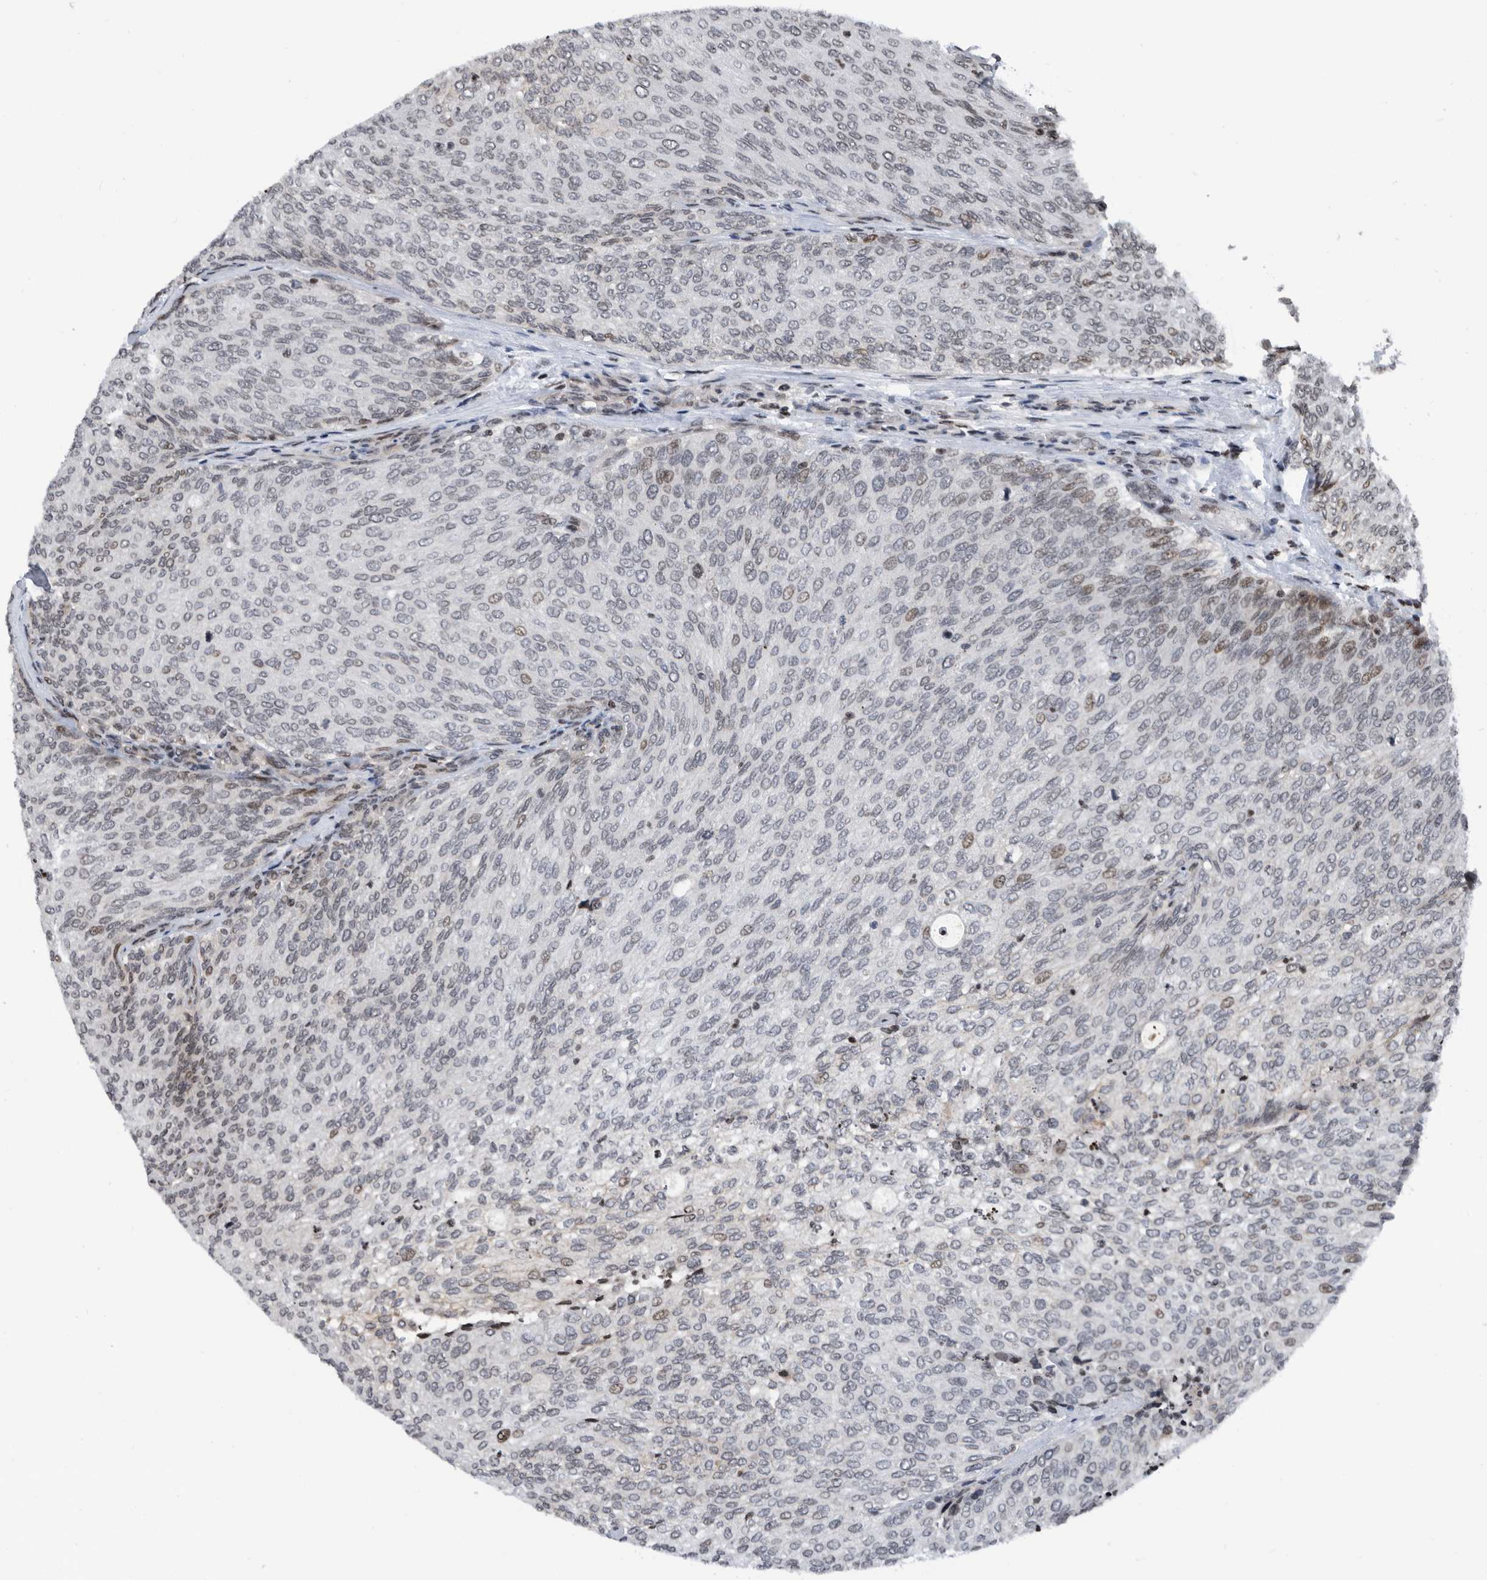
{"staining": {"intensity": "weak", "quantity": "<25%", "location": "nuclear"}, "tissue": "urothelial cancer", "cell_type": "Tumor cells", "image_type": "cancer", "snomed": [{"axis": "morphology", "description": "Urothelial carcinoma, Low grade"}, {"axis": "topography", "description": "Urinary bladder"}], "caption": "Micrograph shows no significant protein expression in tumor cells of urothelial cancer.", "gene": "SNRNP48", "patient": {"sex": "female", "age": 79}}